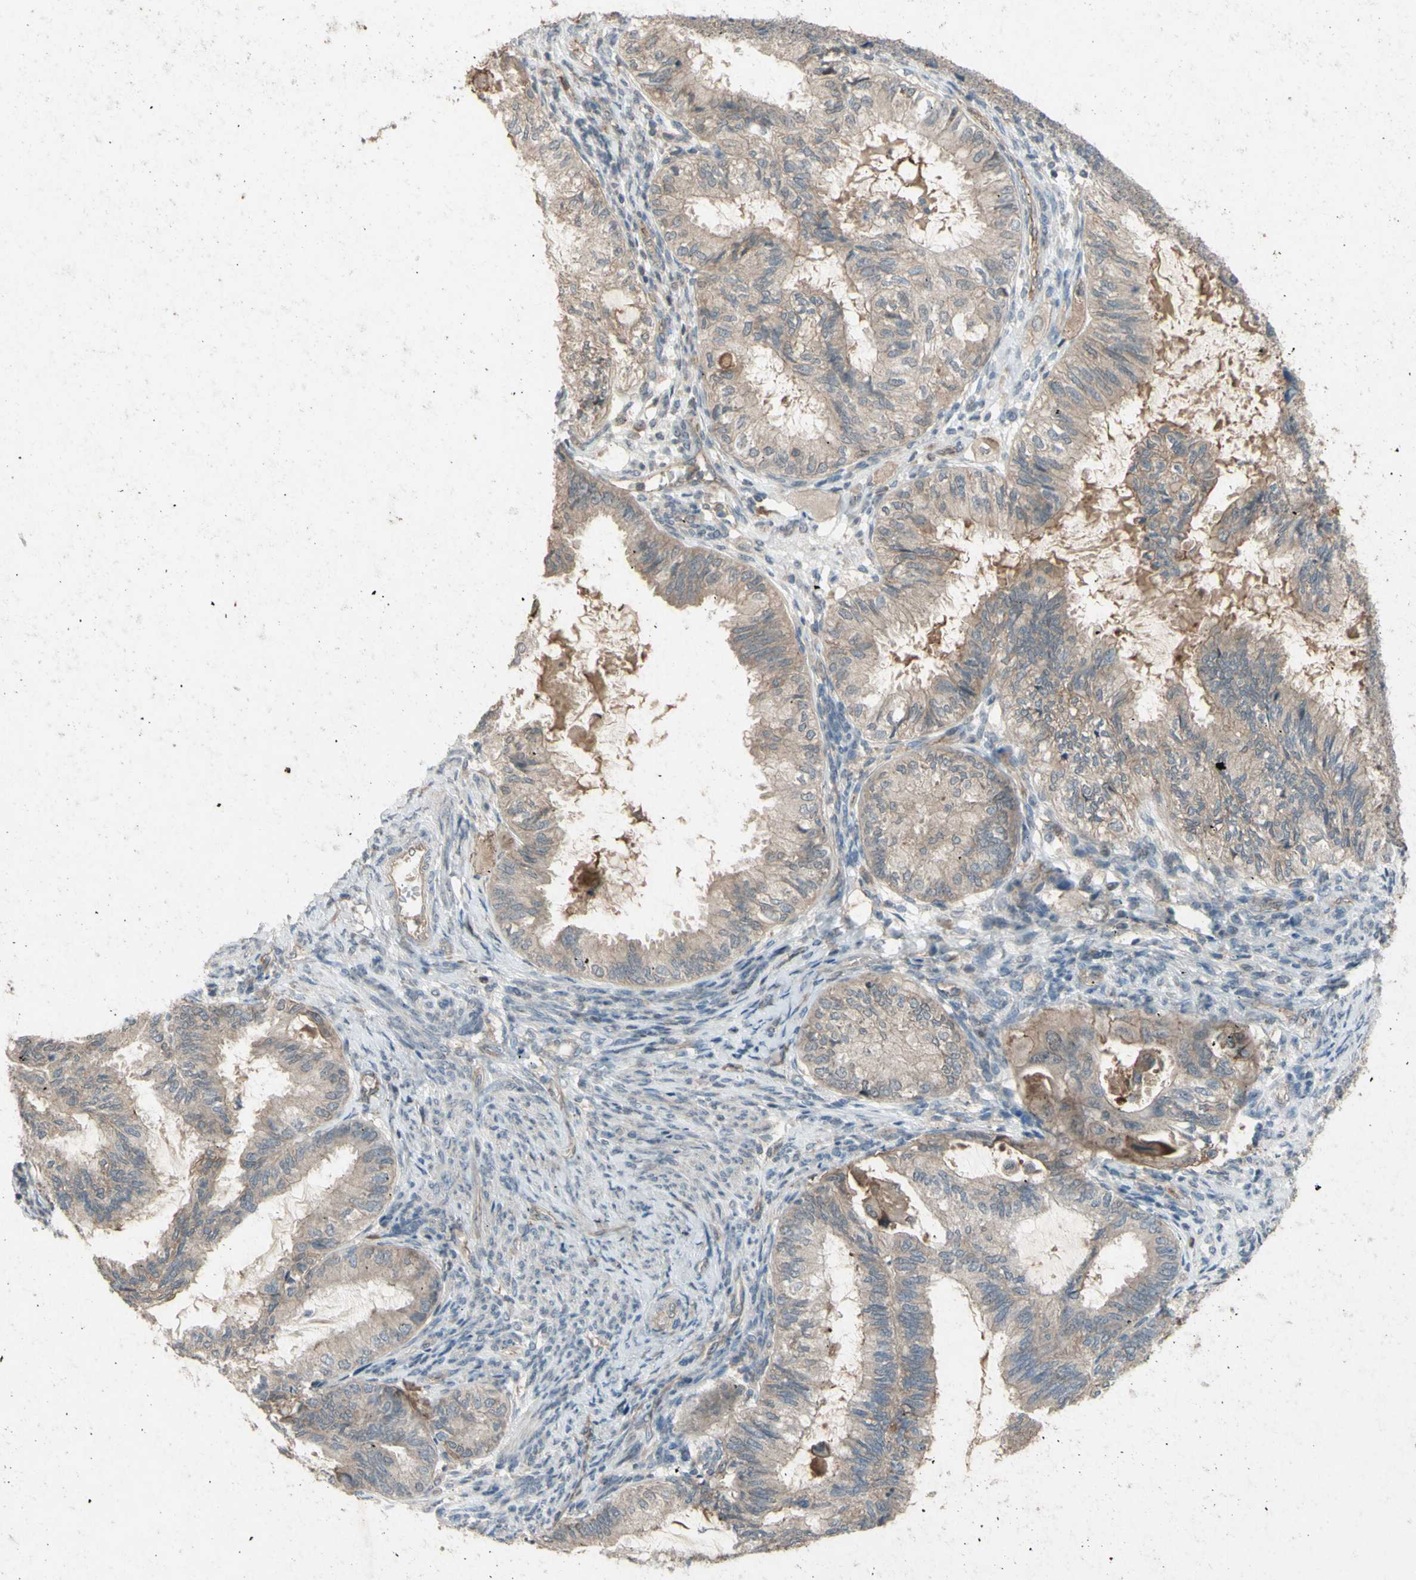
{"staining": {"intensity": "weak", "quantity": ">75%", "location": "cytoplasmic/membranous"}, "tissue": "cervical cancer", "cell_type": "Tumor cells", "image_type": "cancer", "snomed": [{"axis": "morphology", "description": "Normal tissue, NOS"}, {"axis": "morphology", "description": "Adenocarcinoma, NOS"}, {"axis": "topography", "description": "Cervix"}, {"axis": "topography", "description": "Endometrium"}], "caption": "Immunohistochemistry (IHC) of cervical adenocarcinoma exhibits low levels of weak cytoplasmic/membranous staining in about >75% of tumor cells. (Stains: DAB (3,3'-diaminobenzidine) in brown, nuclei in blue, Microscopy: brightfield microscopy at high magnification).", "gene": "SHROOM4", "patient": {"sex": "female", "age": 86}}